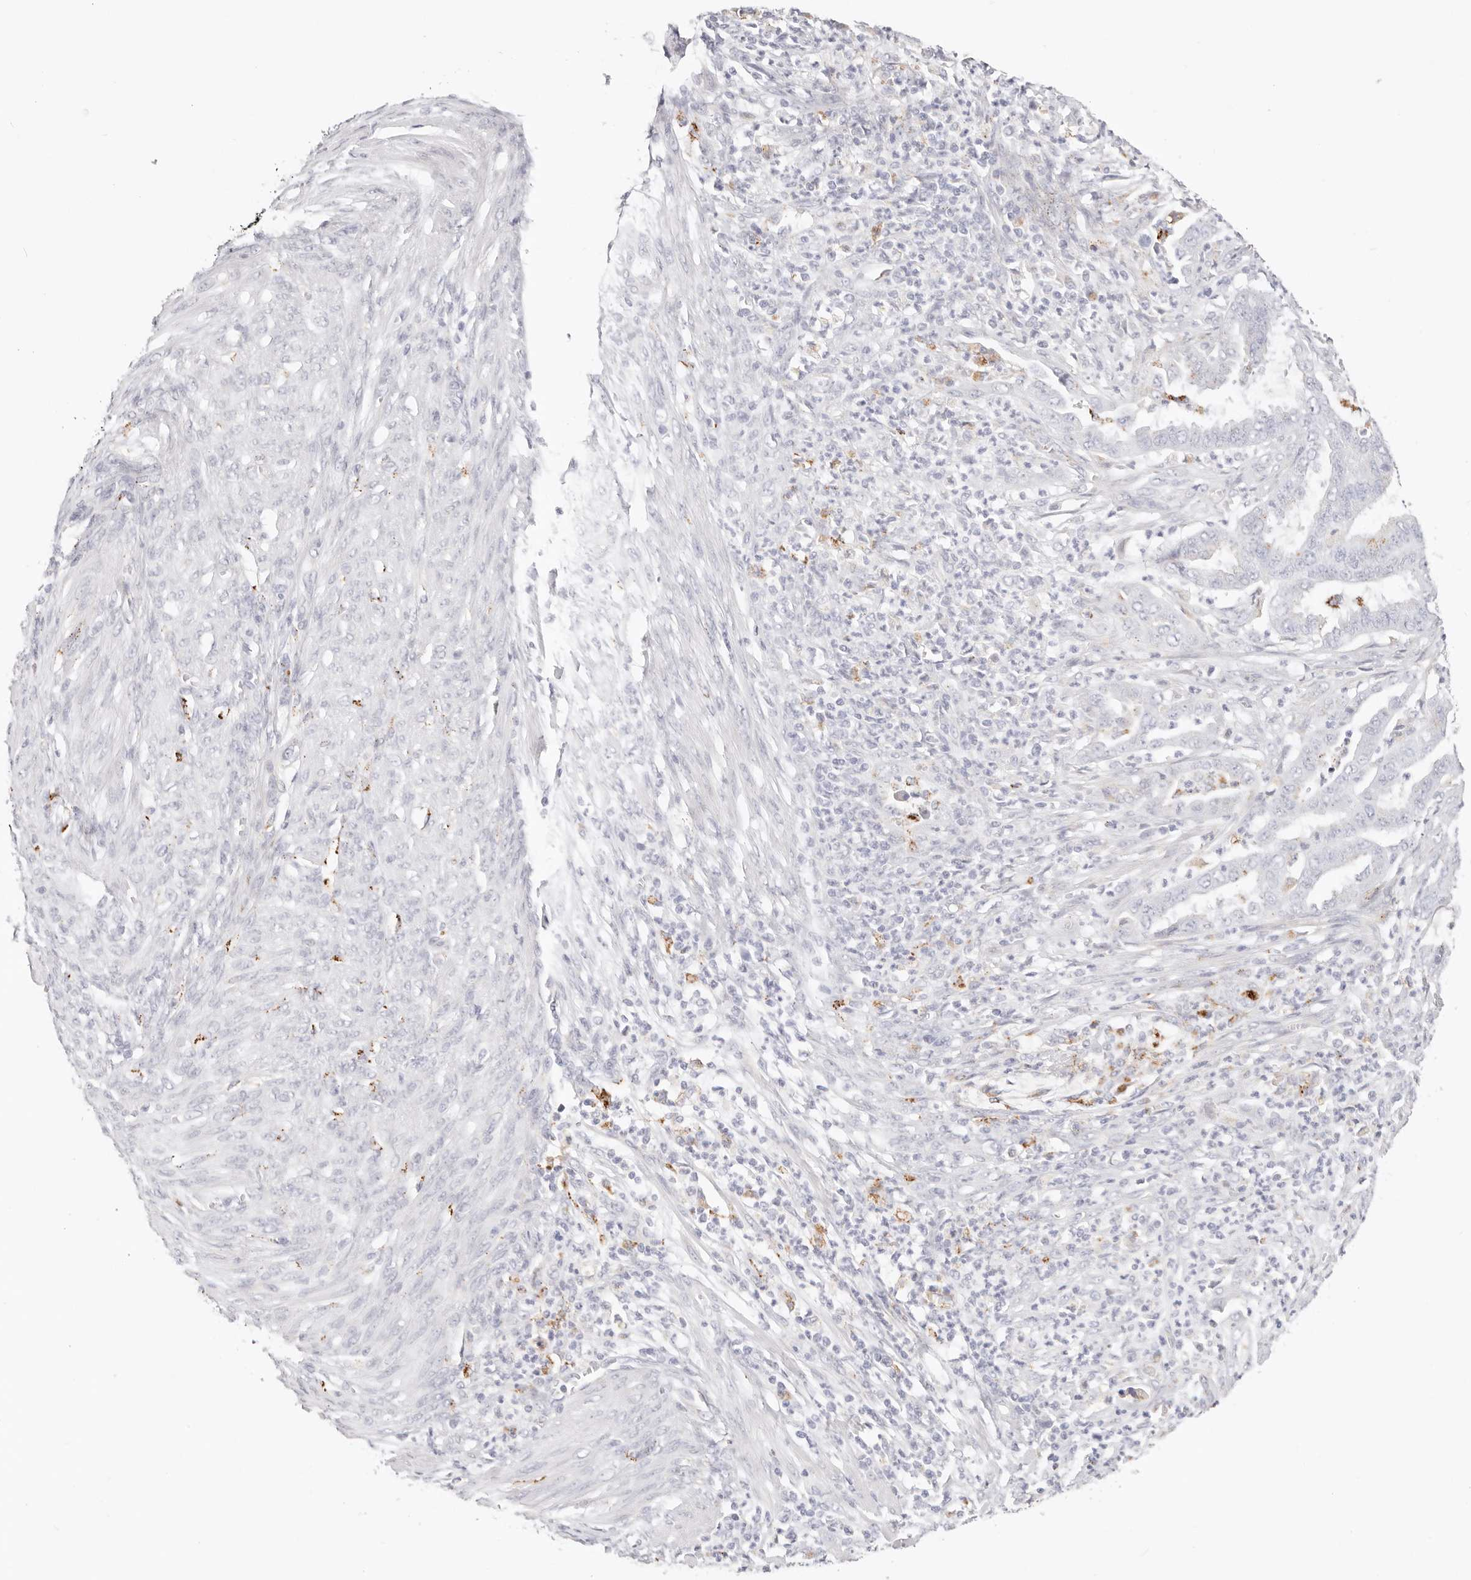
{"staining": {"intensity": "negative", "quantity": "none", "location": "none"}, "tissue": "endometrial cancer", "cell_type": "Tumor cells", "image_type": "cancer", "snomed": [{"axis": "morphology", "description": "Adenocarcinoma, NOS"}, {"axis": "topography", "description": "Endometrium"}], "caption": "High magnification brightfield microscopy of endometrial cancer stained with DAB (3,3'-diaminobenzidine) (brown) and counterstained with hematoxylin (blue): tumor cells show no significant staining. Nuclei are stained in blue.", "gene": "STKLD1", "patient": {"sex": "female", "age": 51}}